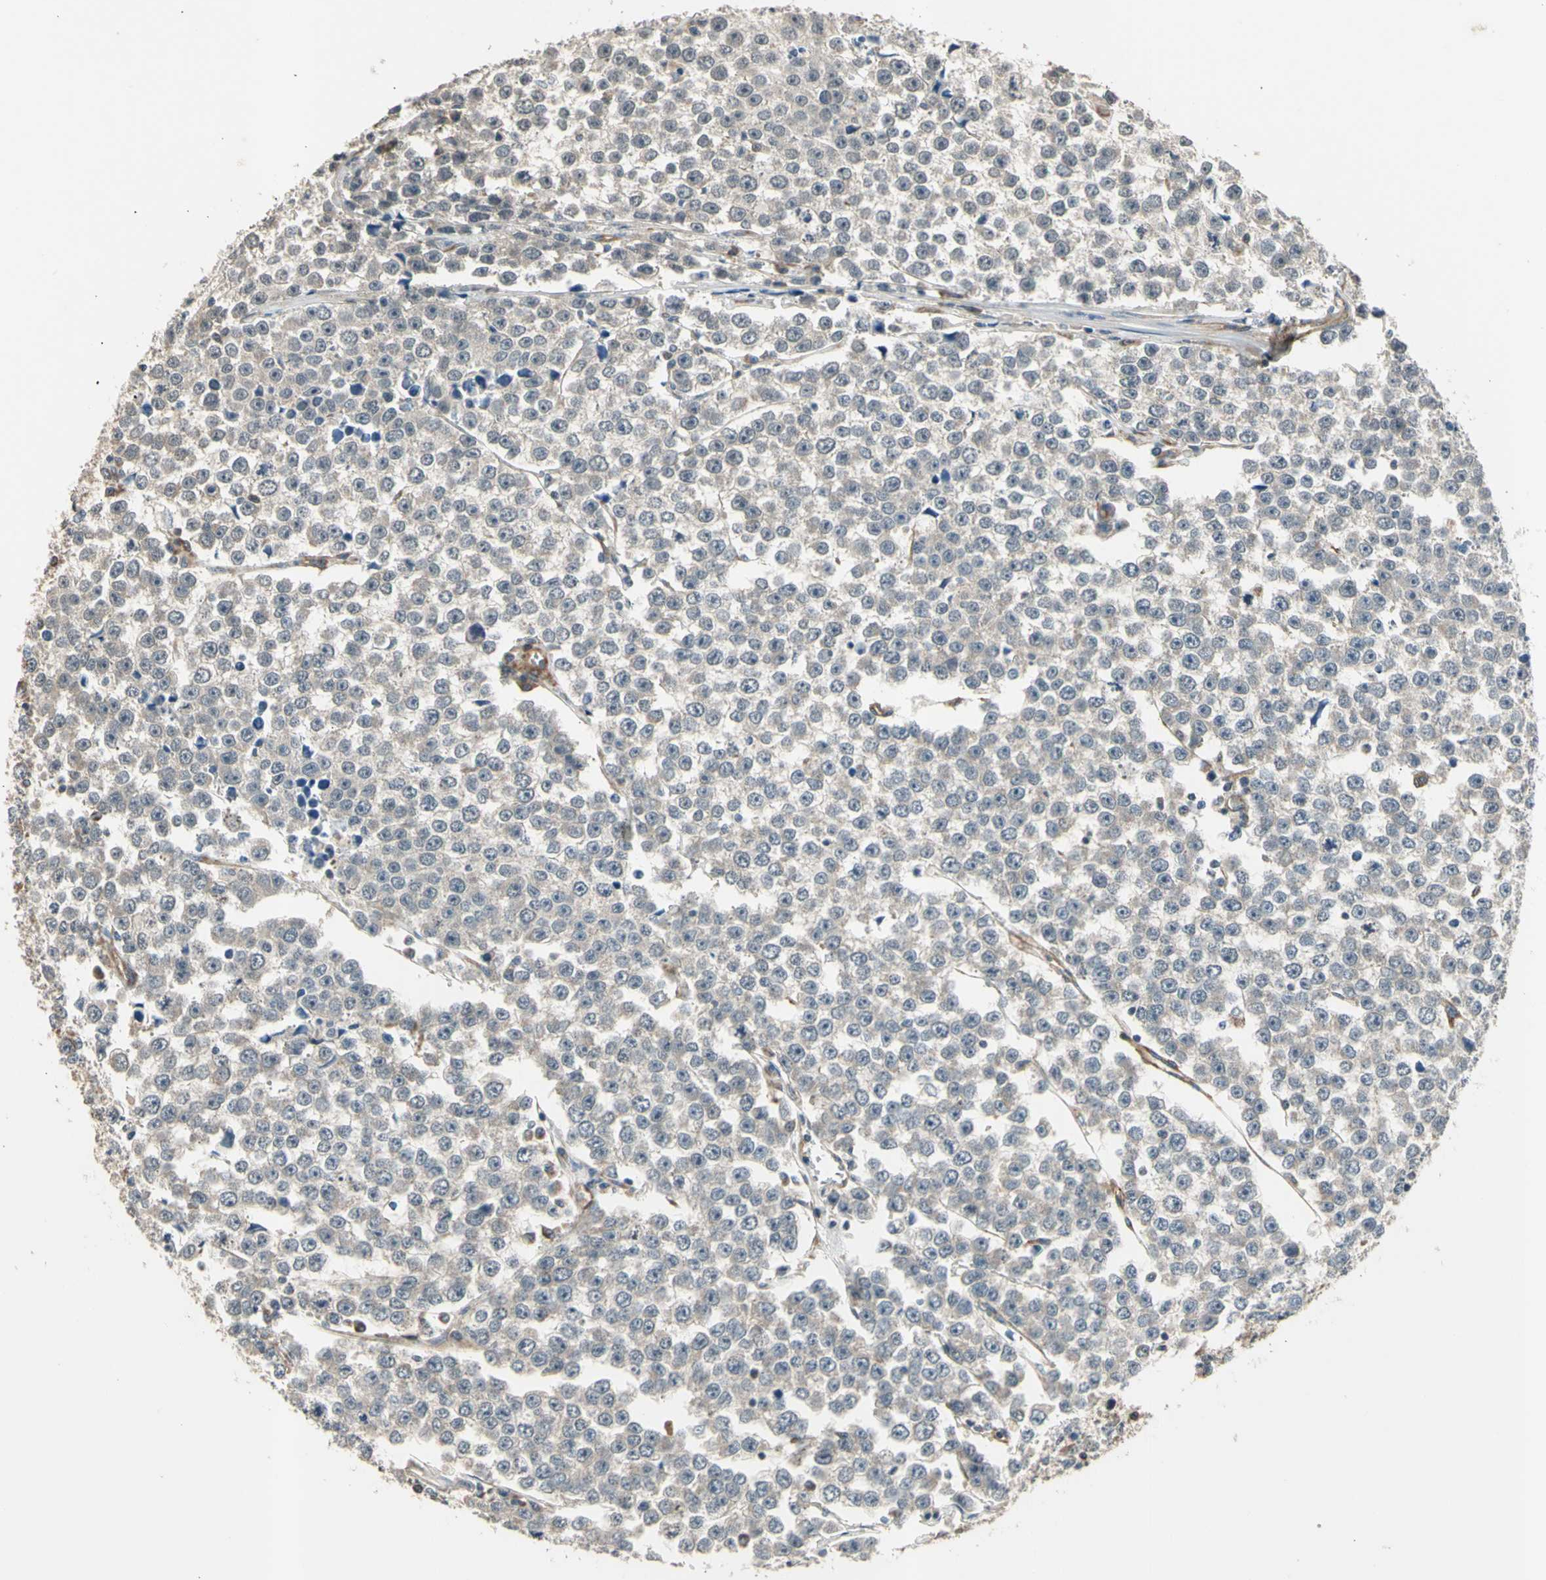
{"staining": {"intensity": "negative", "quantity": "none", "location": "none"}, "tissue": "testis cancer", "cell_type": "Tumor cells", "image_type": "cancer", "snomed": [{"axis": "morphology", "description": "Seminoma, NOS"}, {"axis": "morphology", "description": "Carcinoma, Embryonal, NOS"}, {"axis": "topography", "description": "Testis"}], "caption": "IHC photomicrograph of testis cancer stained for a protein (brown), which shows no staining in tumor cells.", "gene": "EFNB2", "patient": {"sex": "male", "age": 52}}